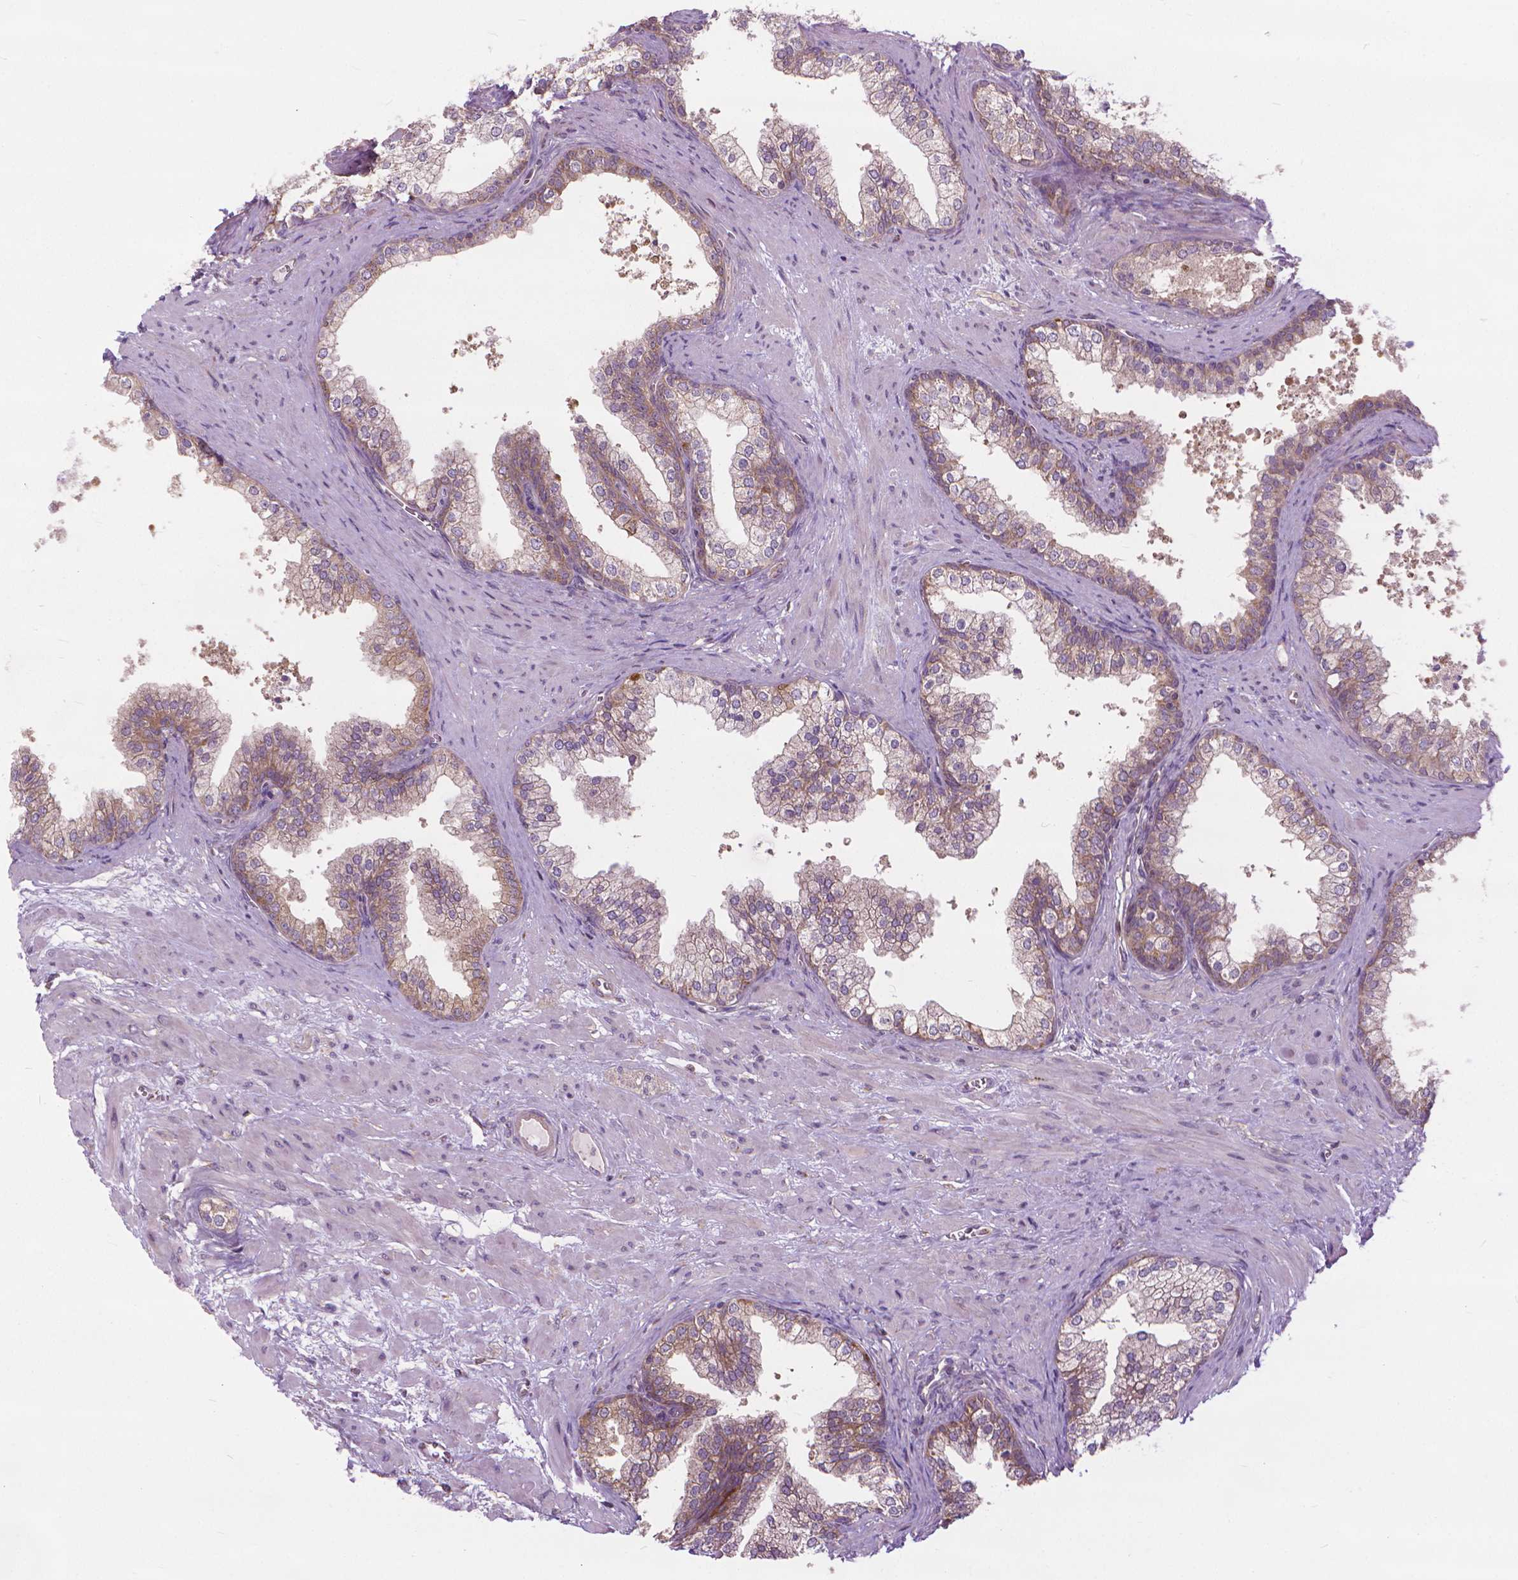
{"staining": {"intensity": "moderate", "quantity": "25%-75%", "location": "cytoplasmic/membranous"}, "tissue": "prostate", "cell_type": "Glandular cells", "image_type": "normal", "snomed": [{"axis": "morphology", "description": "Normal tissue, NOS"}, {"axis": "topography", "description": "Prostate"}], "caption": "An IHC micrograph of unremarkable tissue is shown. Protein staining in brown highlights moderate cytoplasmic/membranous positivity in prostate within glandular cells.", "gene": "NUDT1", "patient": {"sex": "male", "age": 79}}